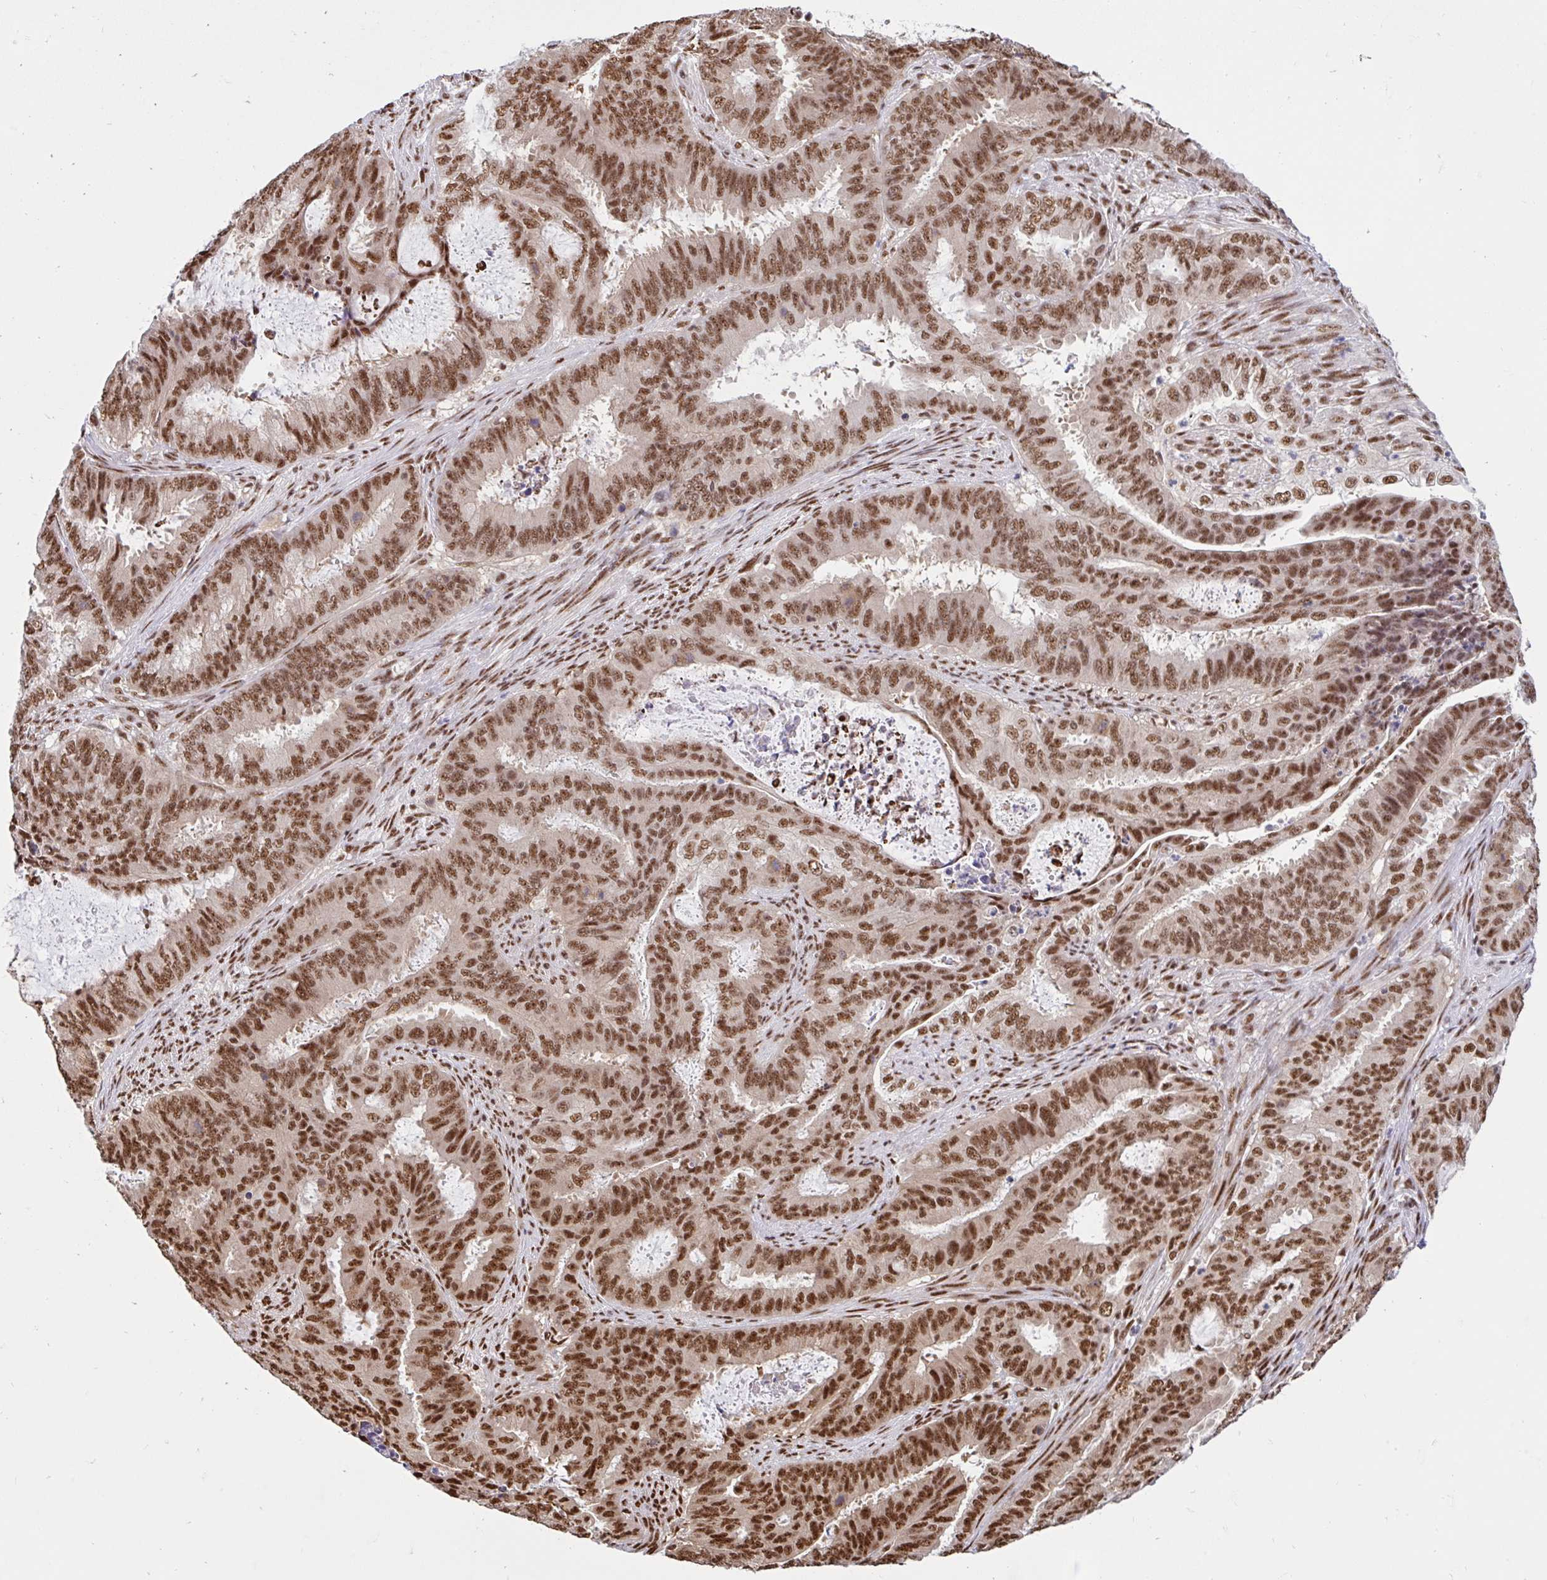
{"staining": {"intensity": "moderate", "quantity": ">75%", "location": "nuclear"}, "tissue": "endometrial cancer", "cell_type": "Tumor cells", "image_type": "cancer", "snomed": [{"axis": "morphology", "description": "Adenocarcinoma, NOS"}, {"axis": "topography", "description": "Endometrium"}], "caption": "High-power microscopy captured an immunohistochemistry histopathology image of endometrial adenocarcinoma, revealing moderate nuclear positivity in about >75% of tumor cells. (DAB (3,3'-diaminobenzidine) IHC with brightfield microscopy, high magnification).", "gene": "ABCA9", "patient": {"sex": "female", "age": 51}}